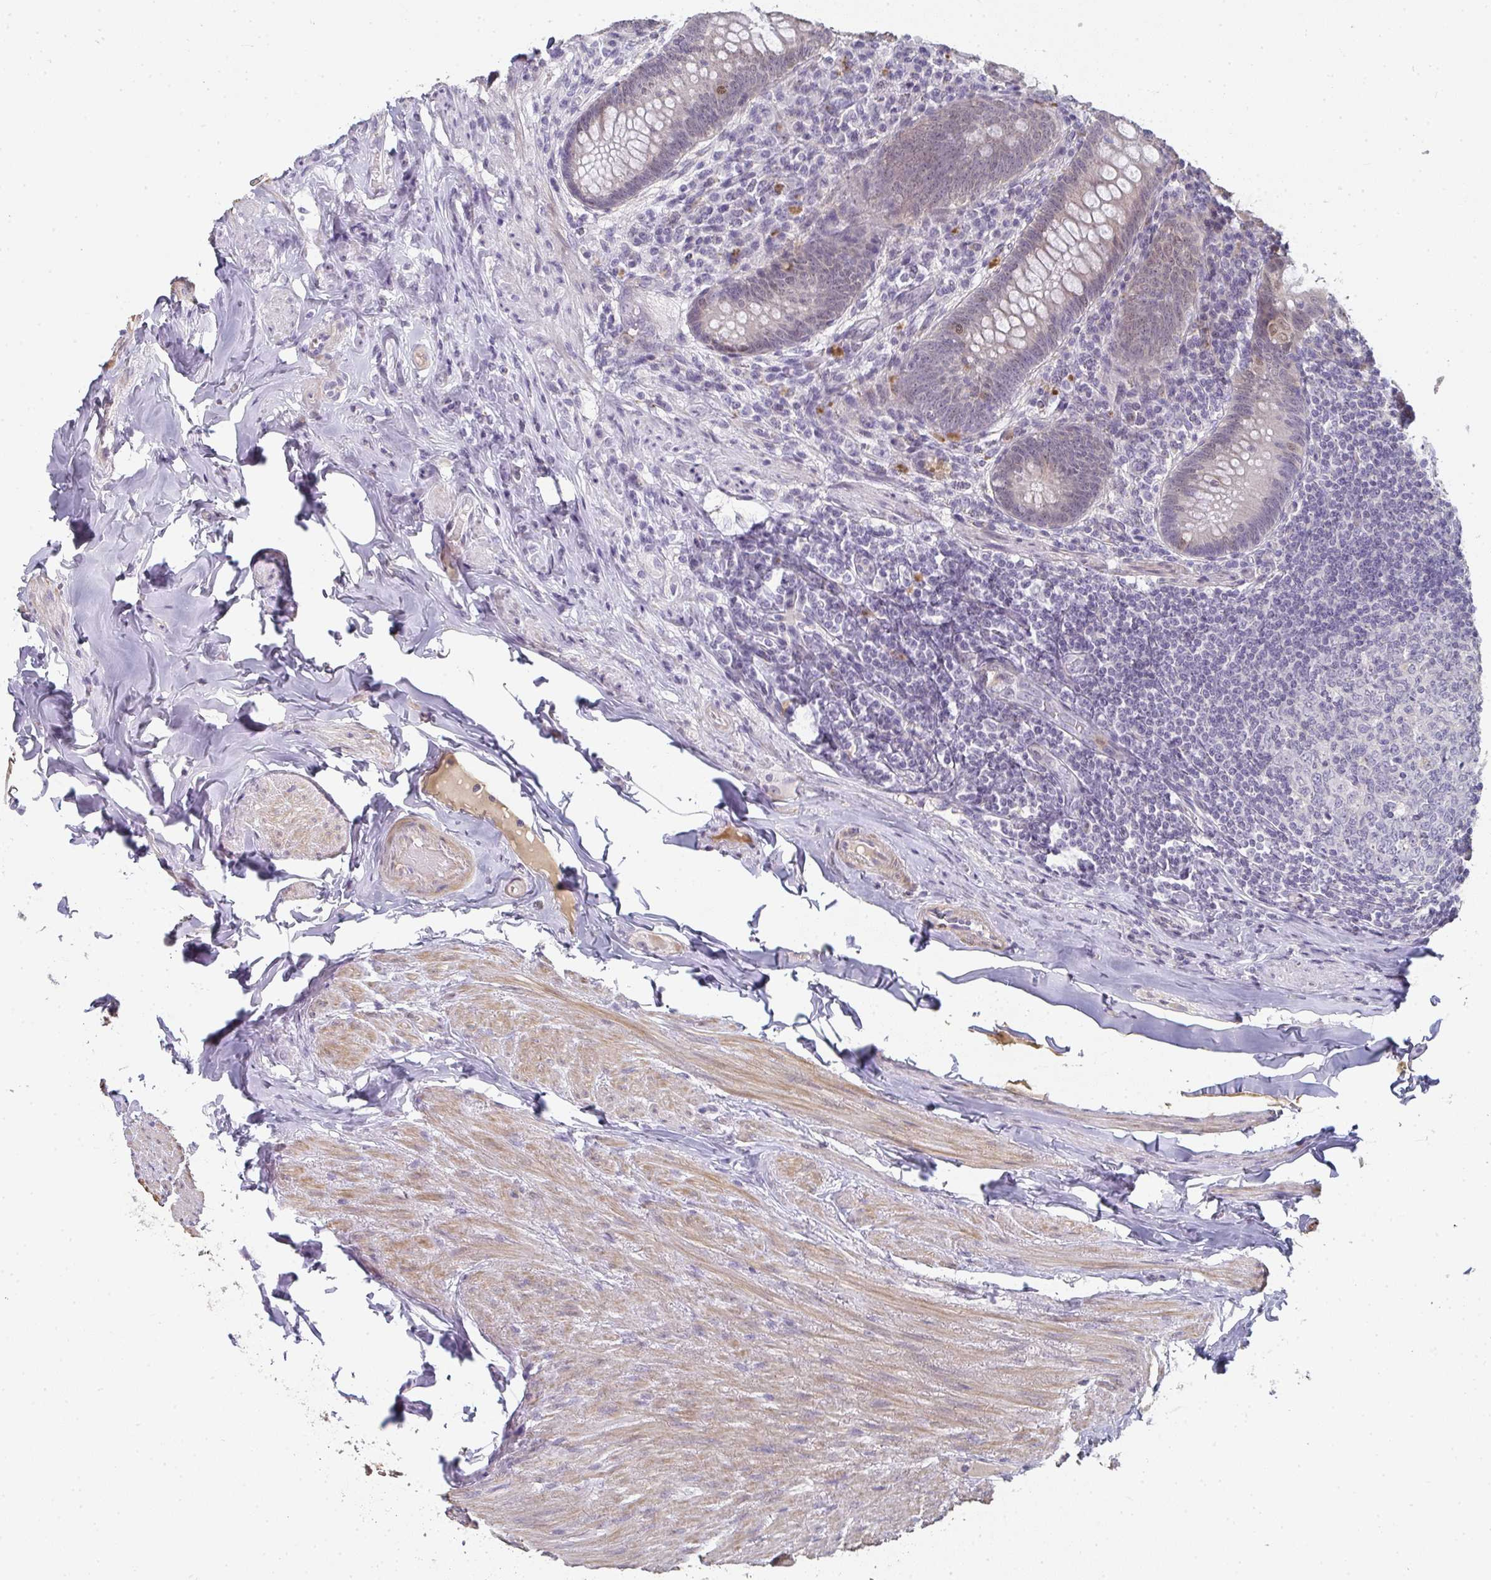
{"staining": {"intensity": "weak", "quantity": "<25%", "location": "cytoplasmic/membranous"}, "tissue": "appendix", "cell_type": "Glandular cells", "image_type": "normal", "snomed": [{"axis": "morphology", "description": "Normal tissue, NOS"}, {"axis": "topography", "description": "Appendix"}], "caption": "Immunohistochemistry (IHC) micrograph of benign appendix: human appendix stained with DAB displays no significant protein expression in glandular cells. Nuclei are stained in blue.", "gene": "A1CF", "patient": {"sex": "male", "age": 71}}